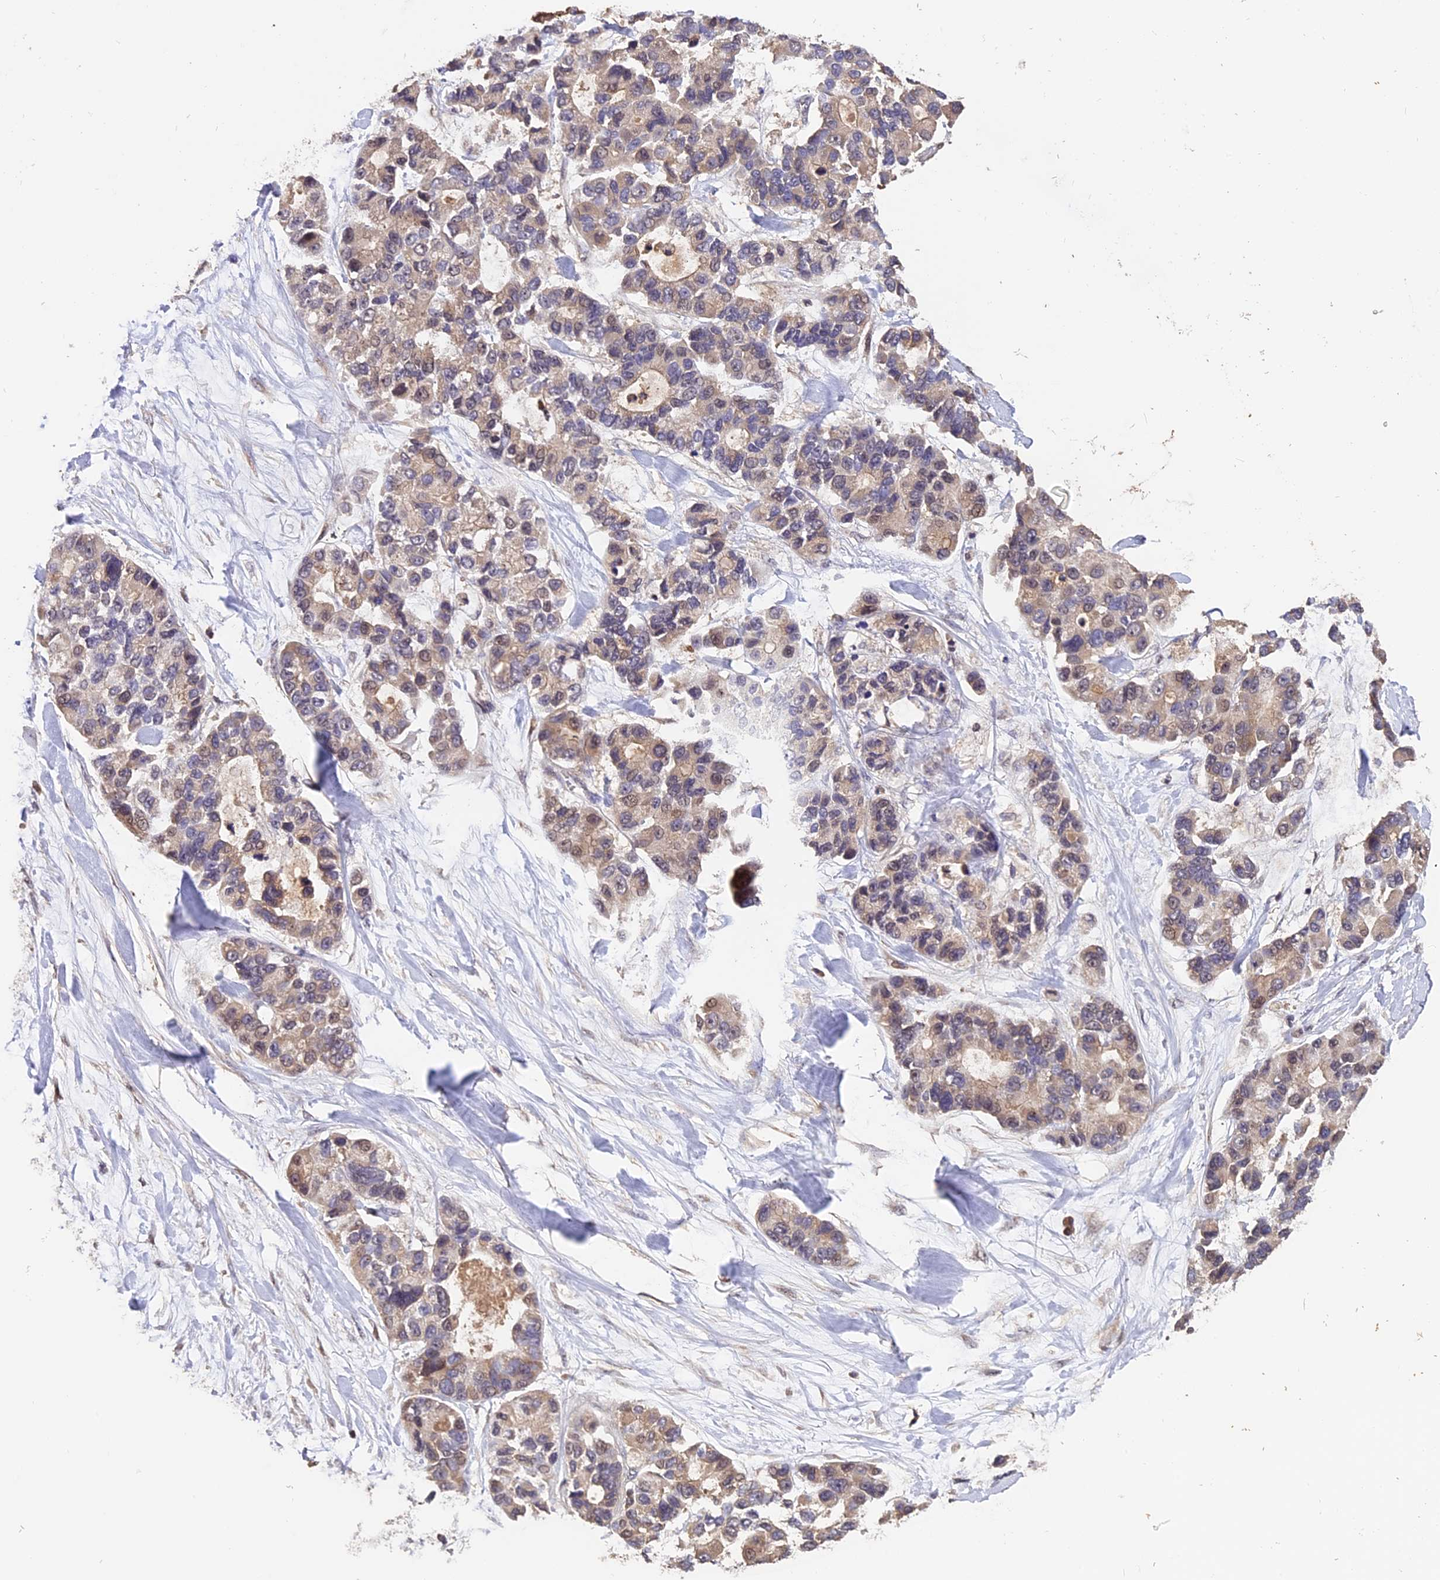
{"staining": {"intensity": "weak", "quantity": "25%-75%", "location": "cytoplasmic/membranous"}, "tissue": "lung cancer", "cell_type": "Tumor cells", "image_type": "cancer", "snomed": [{"axis": "morphology", "description": "Adenocarcinoma, NOS"}, {"axis": "topography", "description": "Lung"}], "caption": "Immunohistochemistry (IHC) of adenocarcinoma (lung) shows low levels of weak cytoplasmic/membranous positivity in about 25%-75% of tumor cells. (IHC, brightfield microscopy, high magnification).", "gene": "TRMT1", "patient": {"sex": "female", "age": 54}}